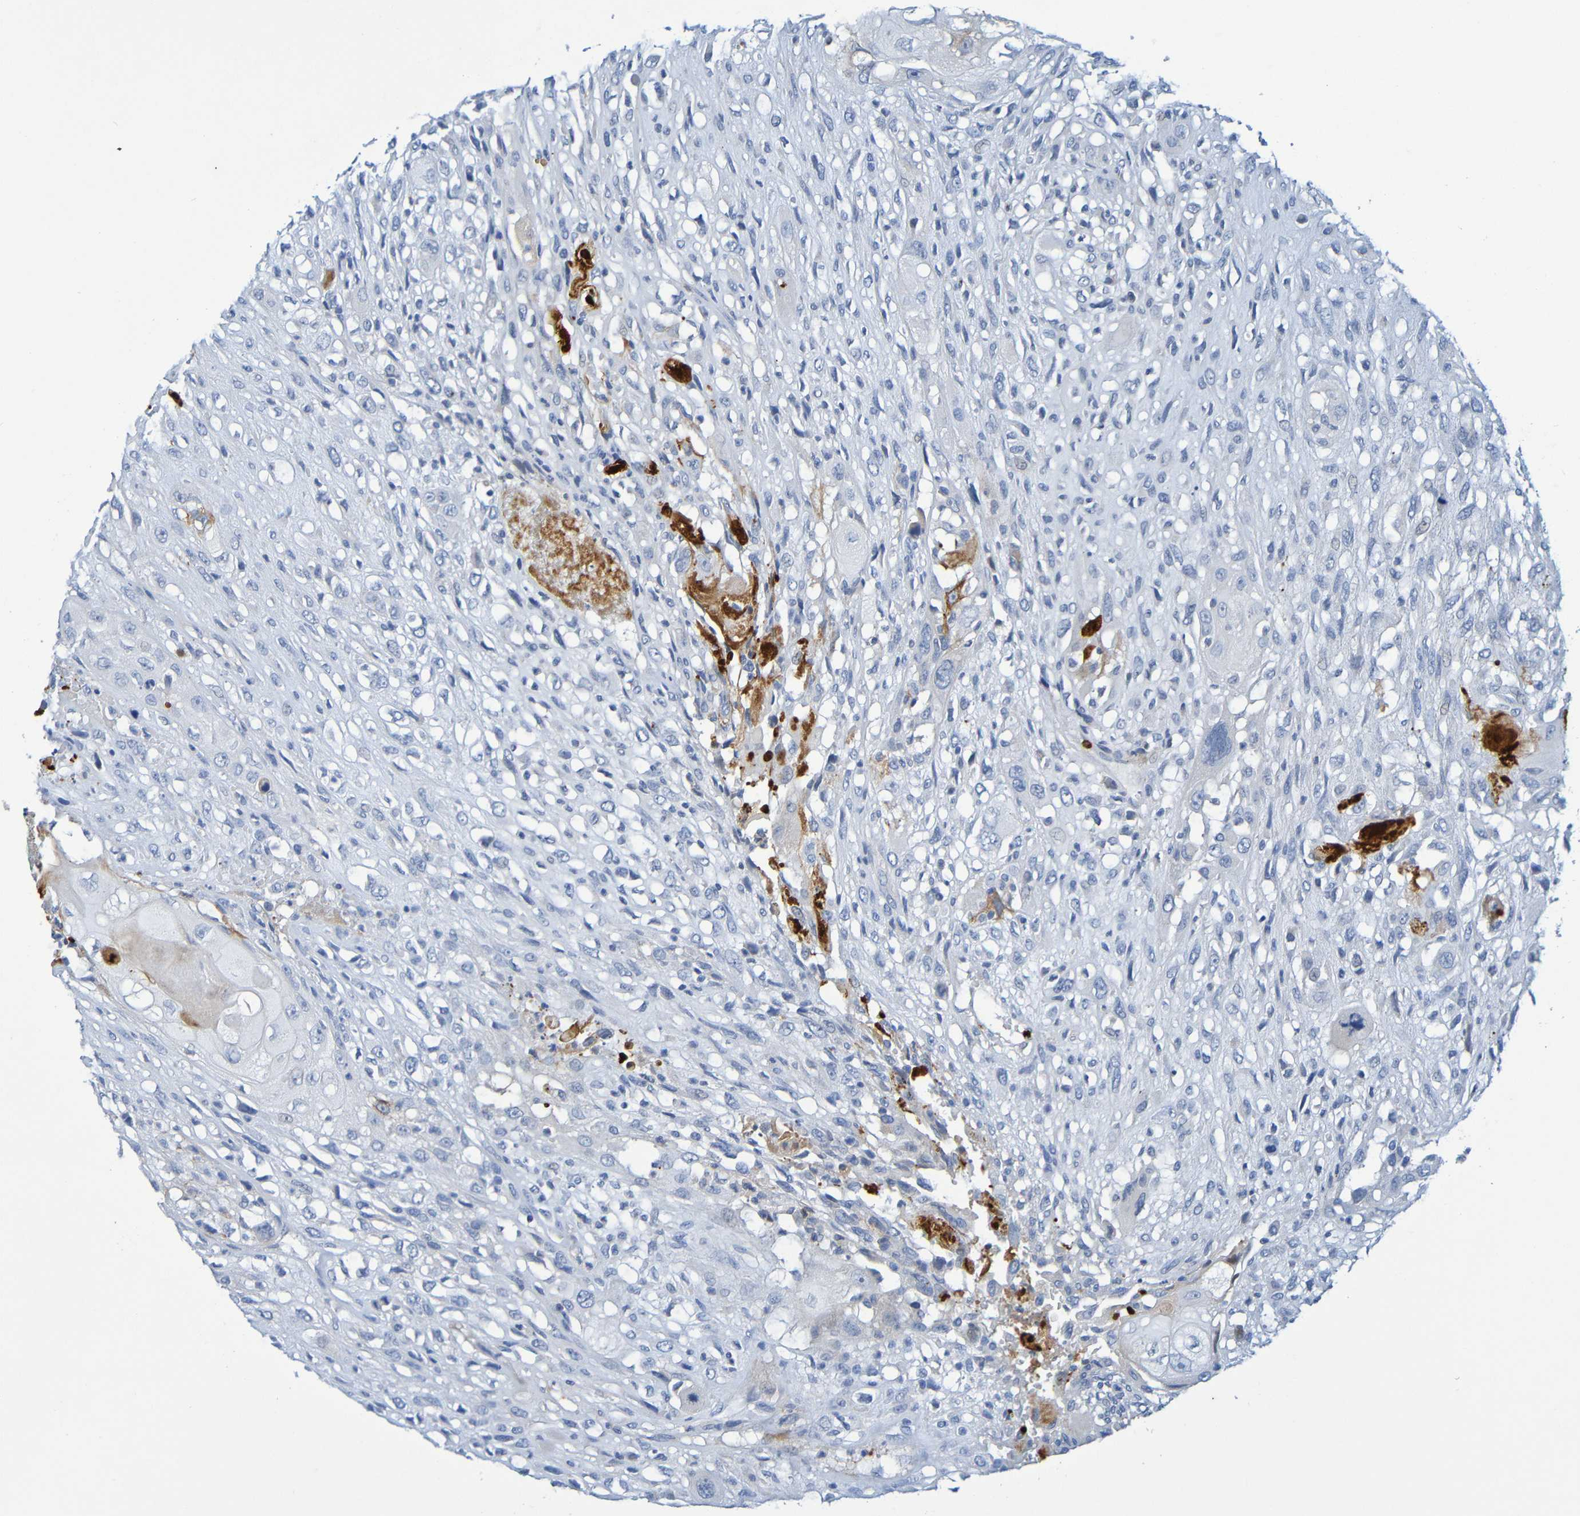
{"staining": {"intensity": "negative", "quantity": "none", "location": "none"}, "tissue": "head and neck cancer", "cell_type": "Tumor cells", "image_type": "cancer", "snomed": [{"axis": "morphology", "description": "Necrosis, NOS"}, {"axis": "morphology", "description": "Neoplasm, malignant, NOS"}, {"axis": "topography", "description": "Salivary gland"}, {"axis": "topography", "description": "Head-Neck"}], "caption": "Immunohistochemistry micrograph of neoplastic tissue: human head and neck neoplasm (malignant) stained with DAB (3,3'-diaminobenzidine) reveals no significant protein expression in tumor cells.", "gene": "IL10", "patient": {"sex": "male", "age": 43}}